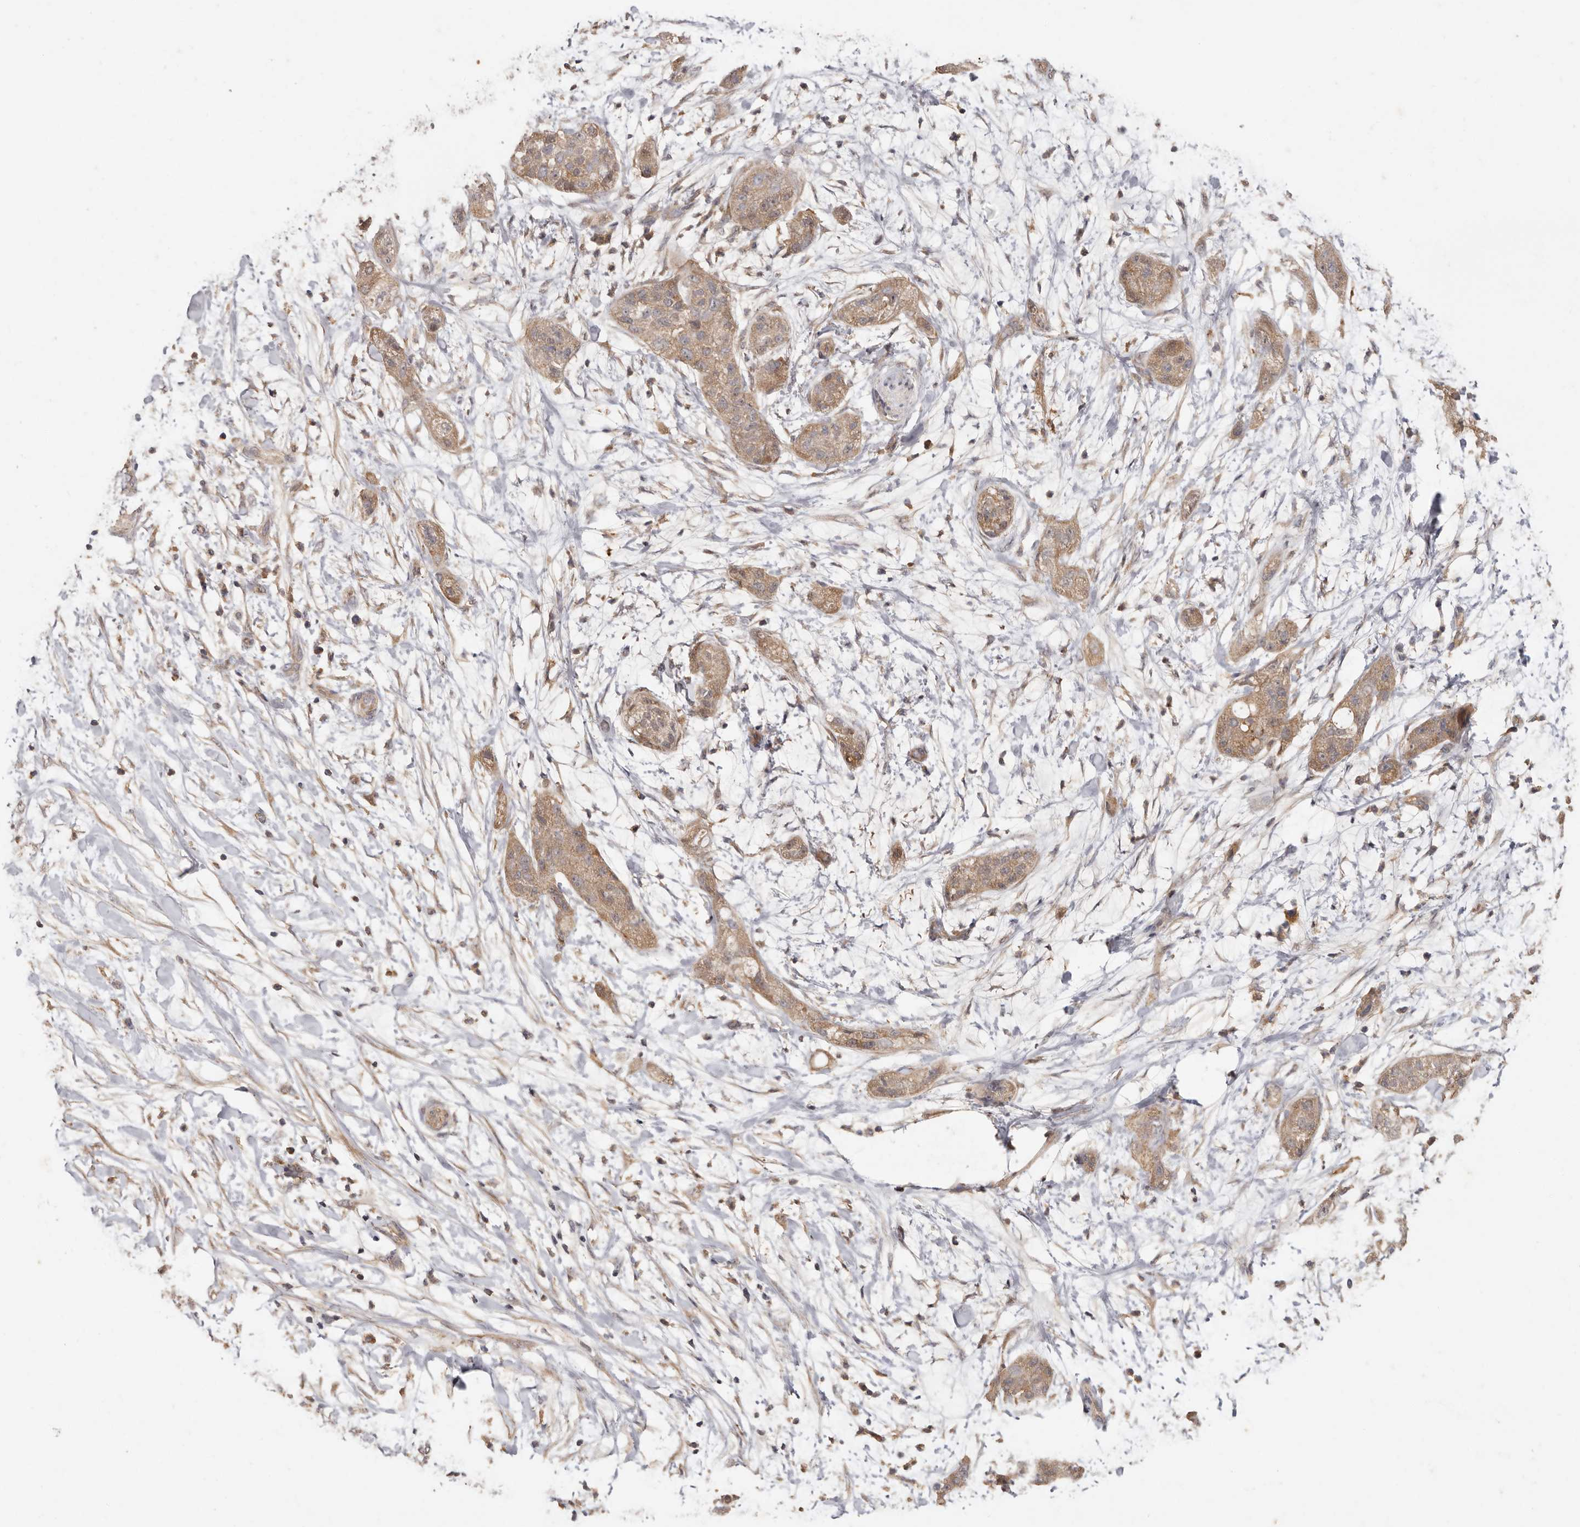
{"staining": {"intensity": "weak", "quantity": ">75%", "location": "cytoplasmic/membranous"}, "tissue": "pancreatic cancer", "cell_type": "Tumor cells", "image_type": "cancer", "snomed": [{"axis": "morphology", "description": "Adenocarcinoma, NOS"}, {"axis": "topography", "description": "Pancreas"}], "caption": "Tumor cells demonstrate low levels of weak cytoplasmic/membranous staining in approximately >75% of cells in pancreatic adenocarcinoma.", "gene": "RWDD1", "patient": {"sex": "female", "age": 78}}